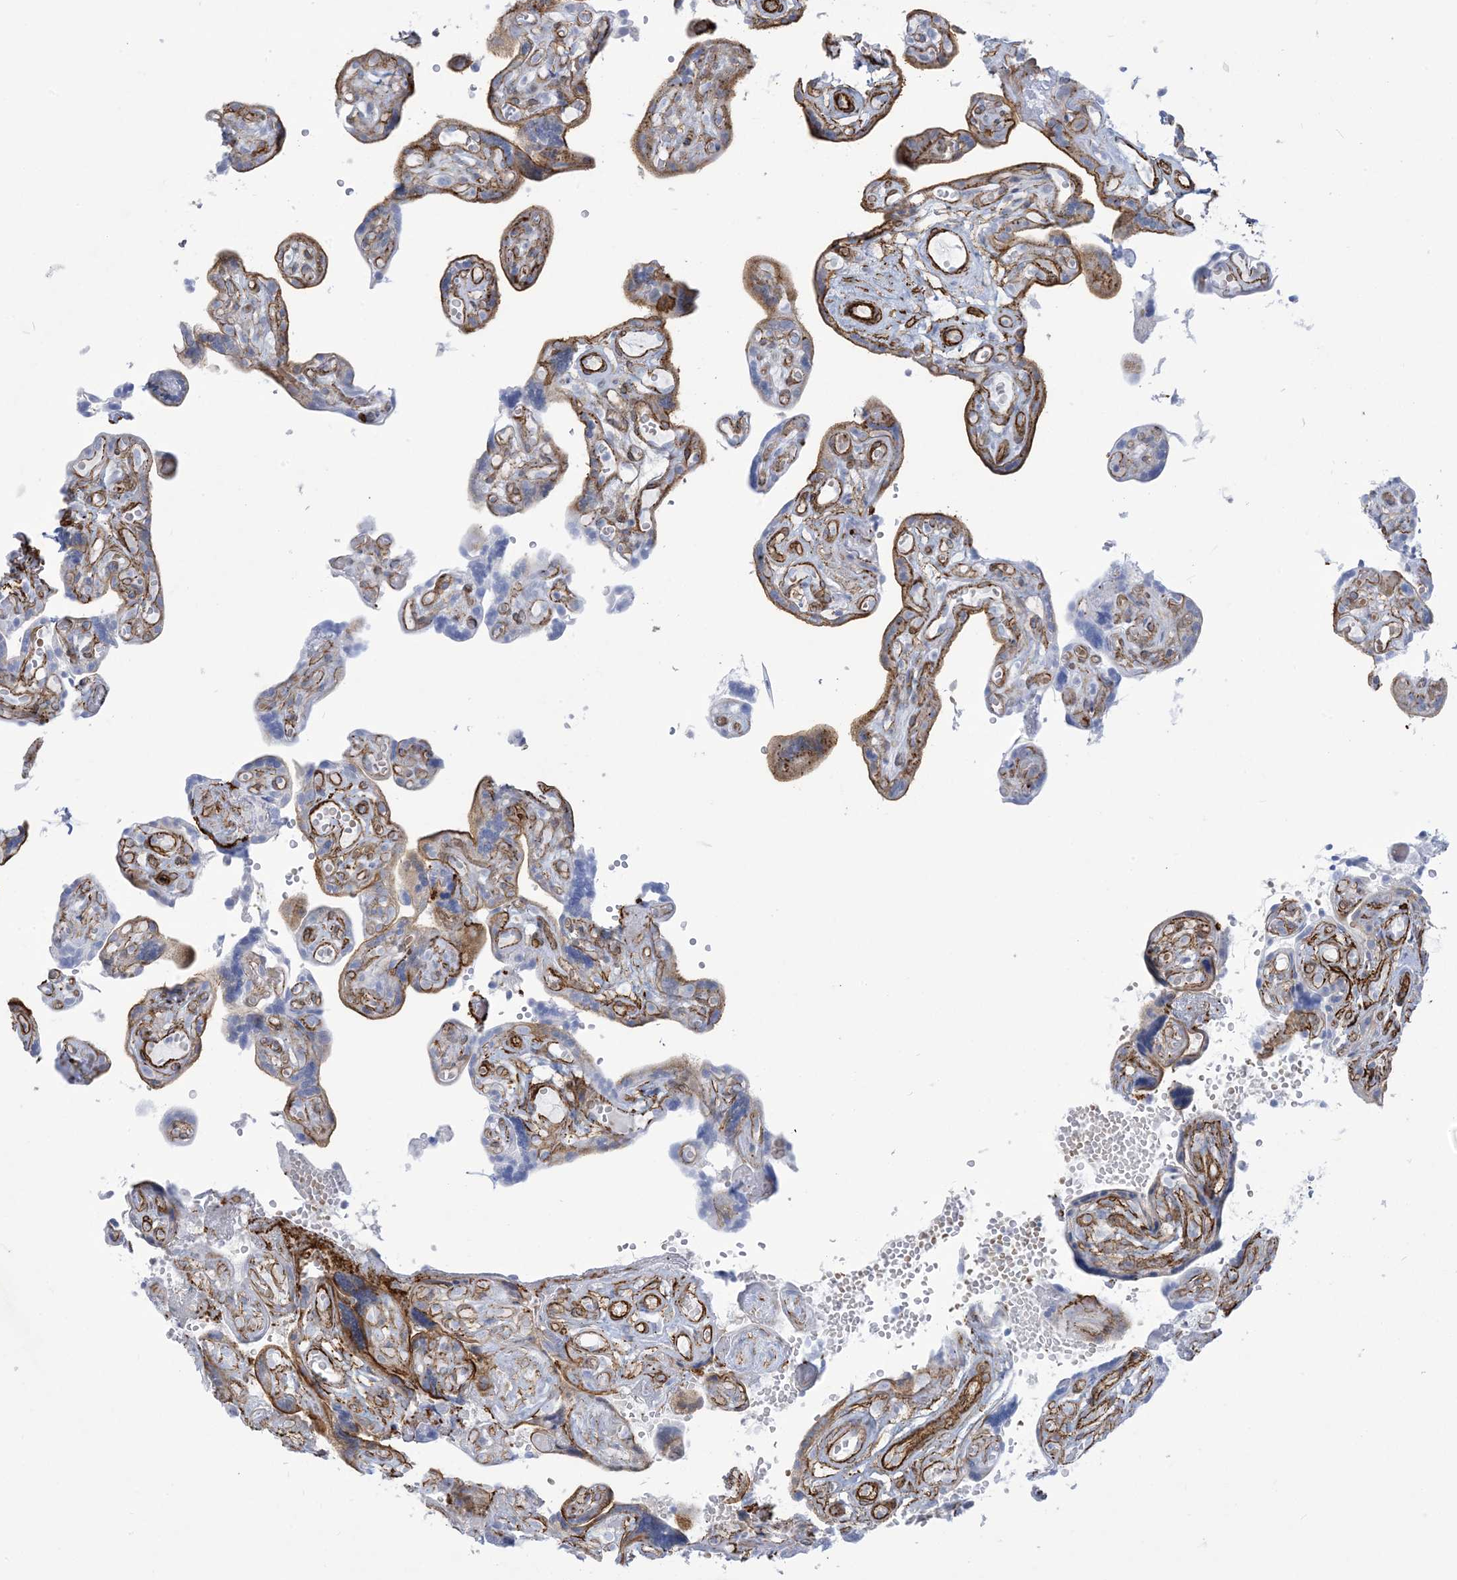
{"staining": {"intensity": "strong", "quantity": "25%-75%", "location": "cytoplasmic/membranous"}, "tissue": "placenta", "cell_type": "Decidual cells", "image_type": "normal", "snomed": [{"axis": "morphology", "description": "Normal tissue, NOS"}, {"axis": "topography", "description": "Placenta"}], "caption": "Decidual cells reveal high levels of strong cytoplasmic/membranous expression in approximately 25%-75% of cells in normal human placenta.", "gene": "B3GNT7", "patient": {"sex": "female", "age": 30}}